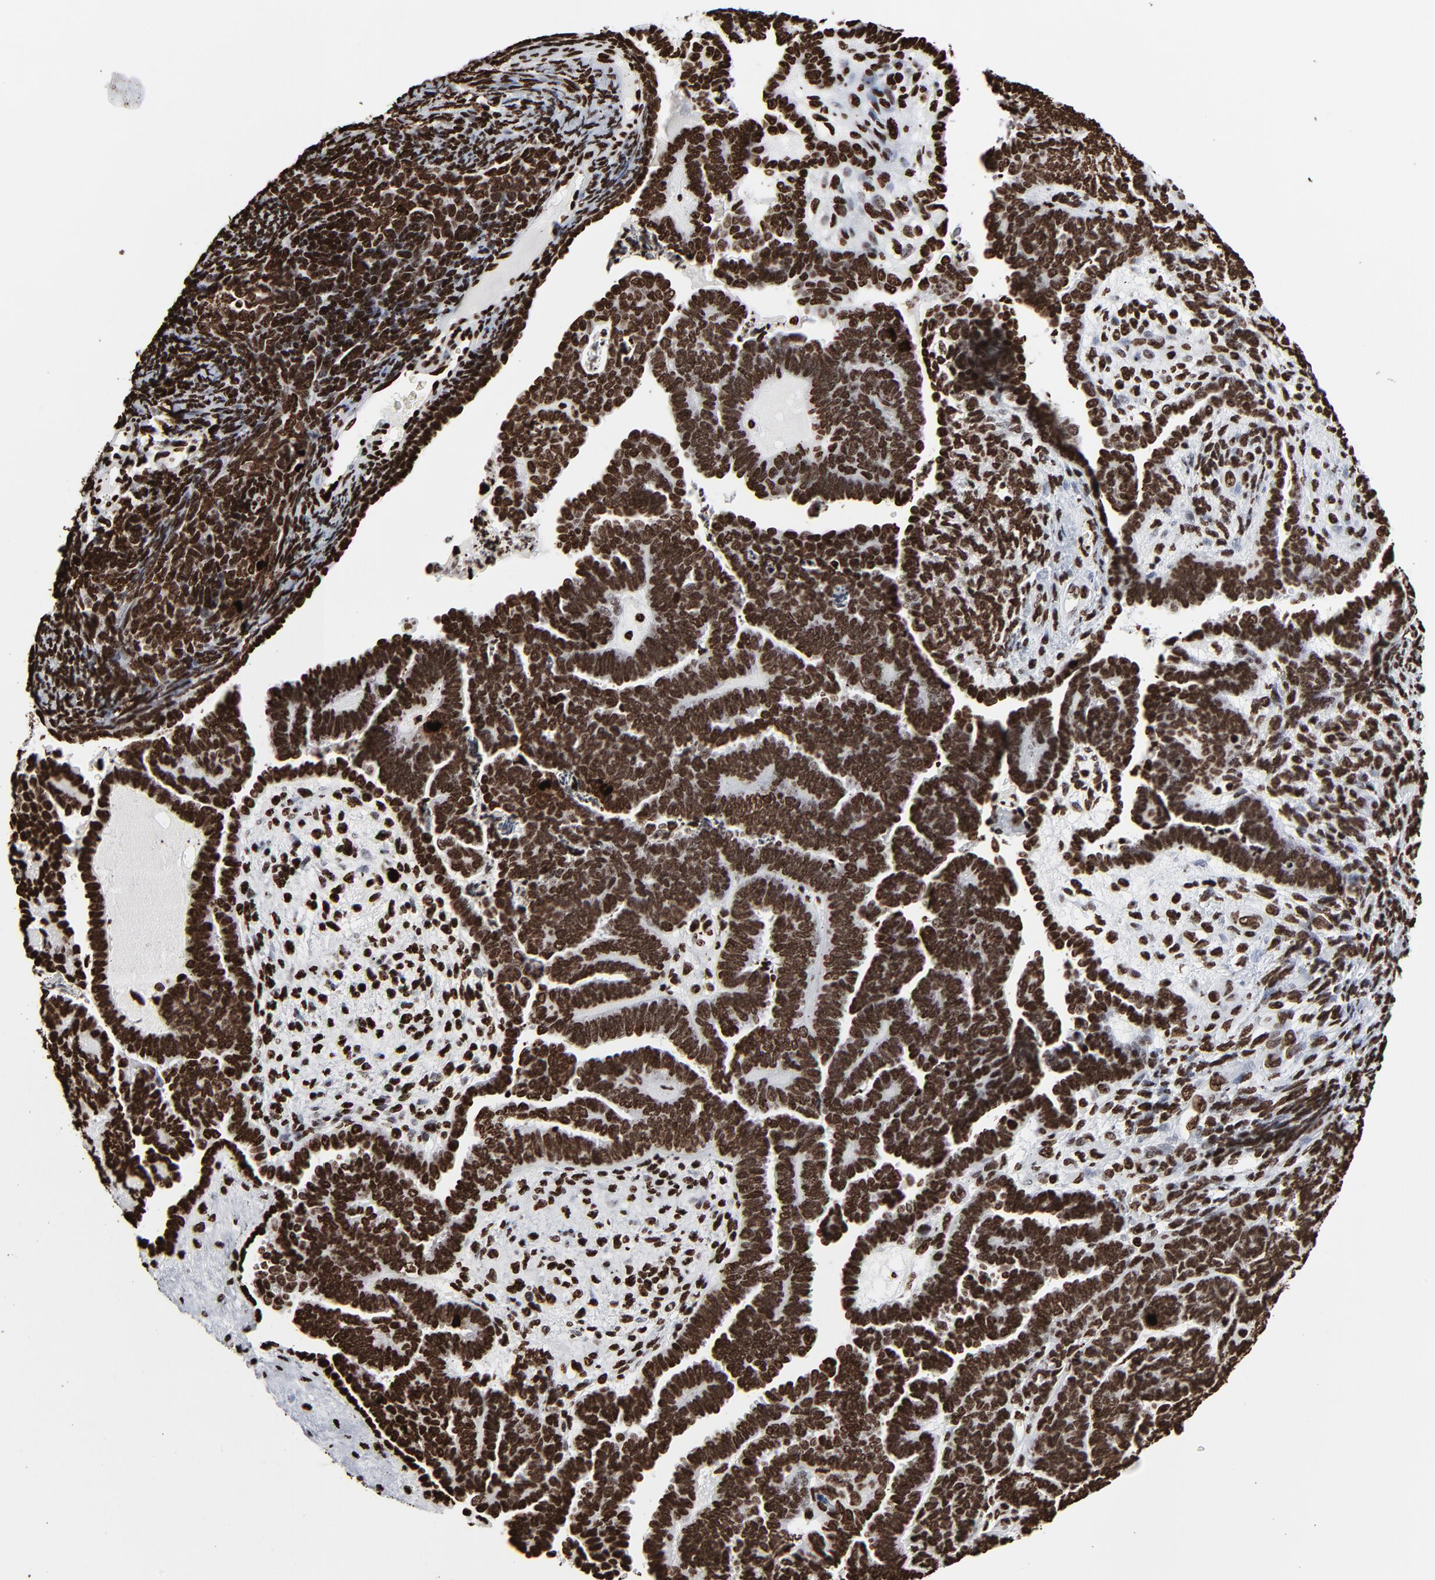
{"staining": {"intensity": "strong", "quantity": ">75%", "location": "nuclear"}, "tissue": "endometrial cancer", "cell_type": "Tumor cells", "image_type": "cancer", "snomed": [{"axis": "morphology", "description": "Neoplasm, malignant, NOS"}, {"axis": "topography", "description": "Endometrium"}], "caption": "An IHC image of neoplastic tissue is shown. Protein staining in brown shows strong nuclear positivity in endometrial malignant neoplasm within tumor cells.", "gene": "H3-4", "patient": {"sex": "female", "age": 74}}